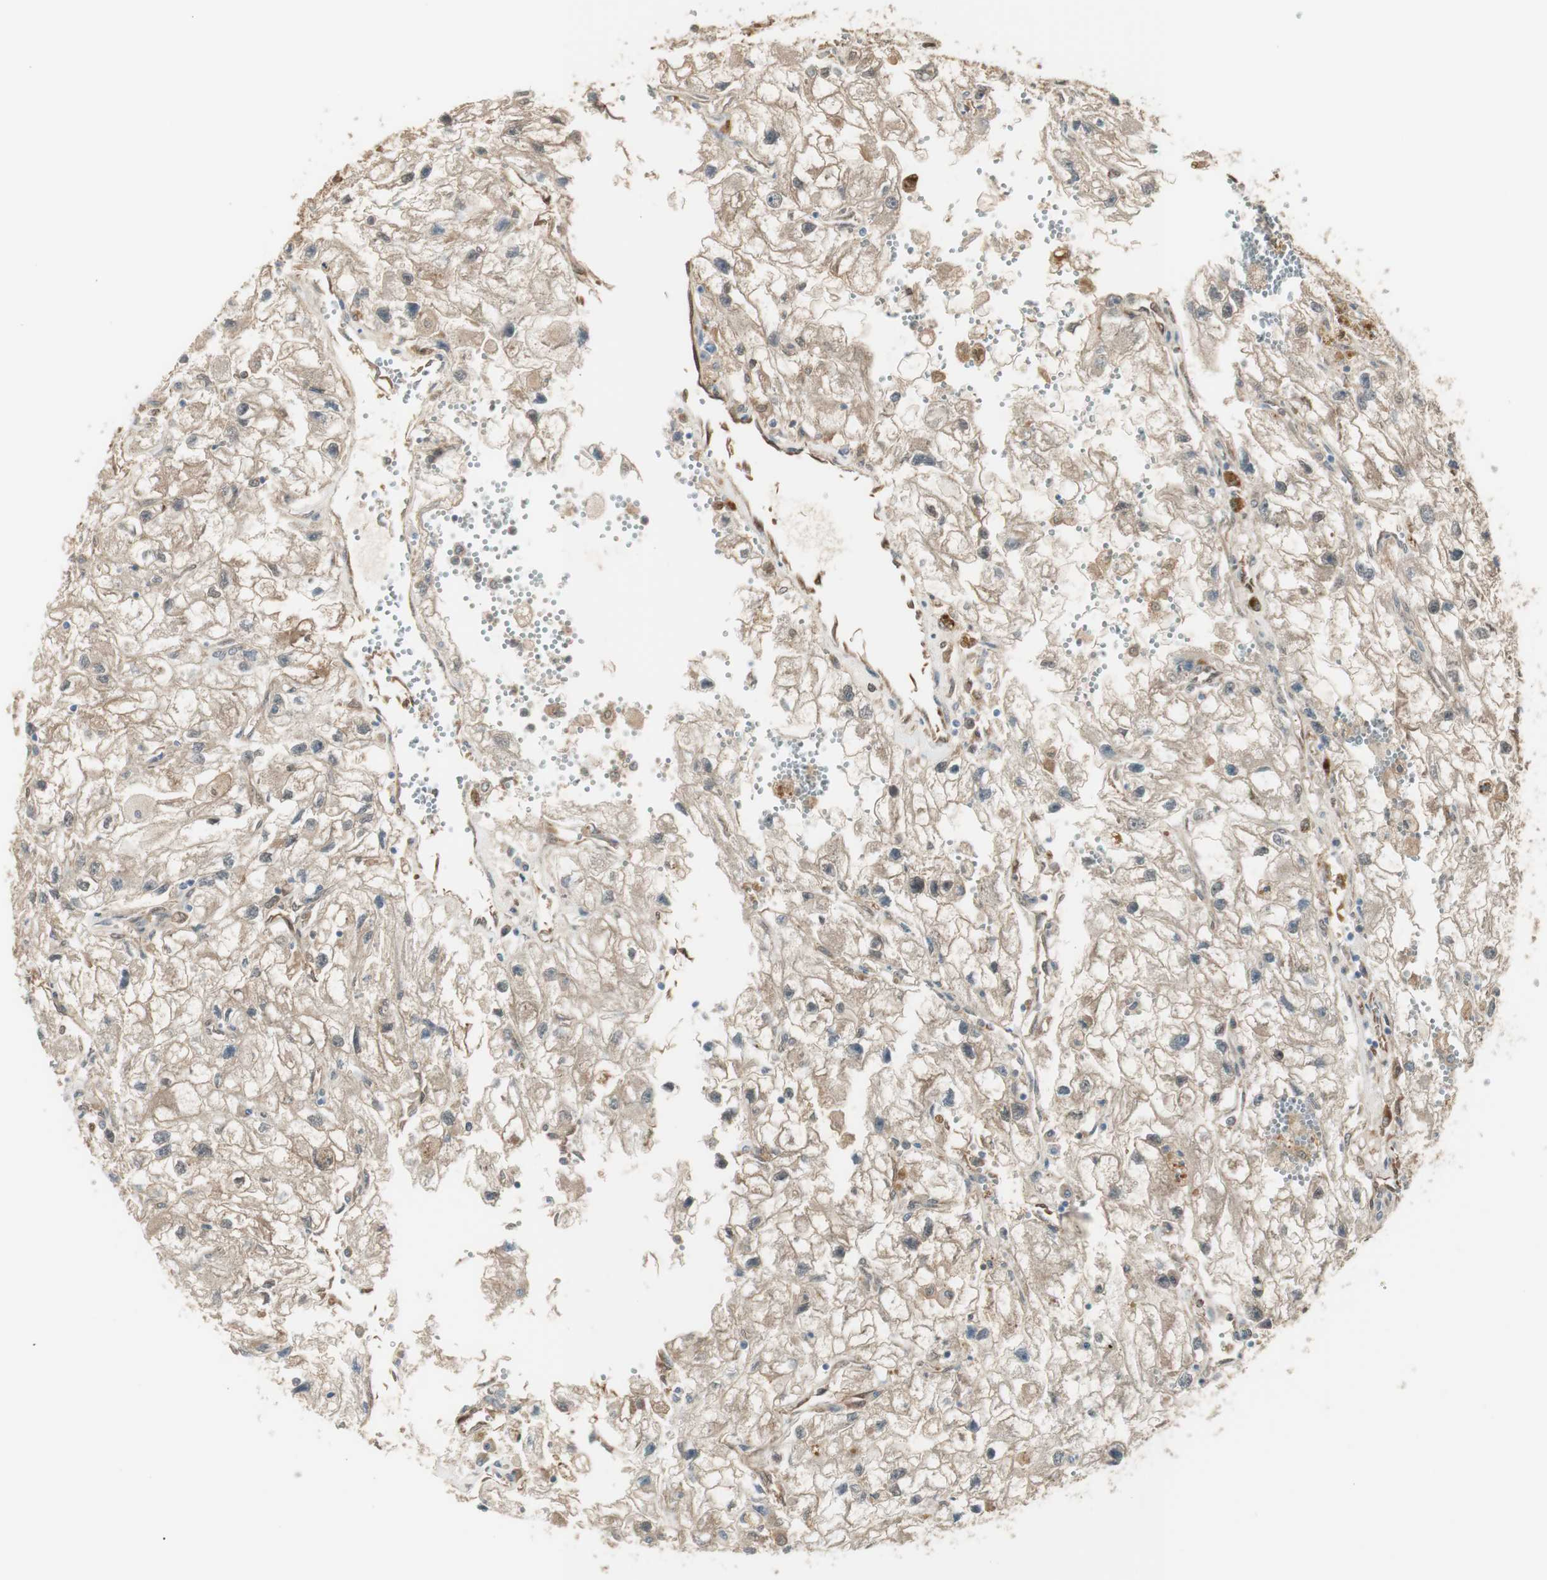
{"staining": {"intensity": "weak", "quantity": ">75%", "location": "cytoplasmic/membranous"}, "tissue": "renal cancer", "cell_type": "Tumor cells", "image_type": "cancer", "snomed": [{"axis": "morphology", "description": "Adenocarcinoma, NOS"}, {"axis": "topography", "description": "Kidney"}], "caption": "A brown stain highlights weak cytoplasmic/membranous expression of a protein in human renal cancer (adenocarcinoma) tumor cells.", "gene": "SERPINB6", "patient": {"sex": "female", "age": 70}}